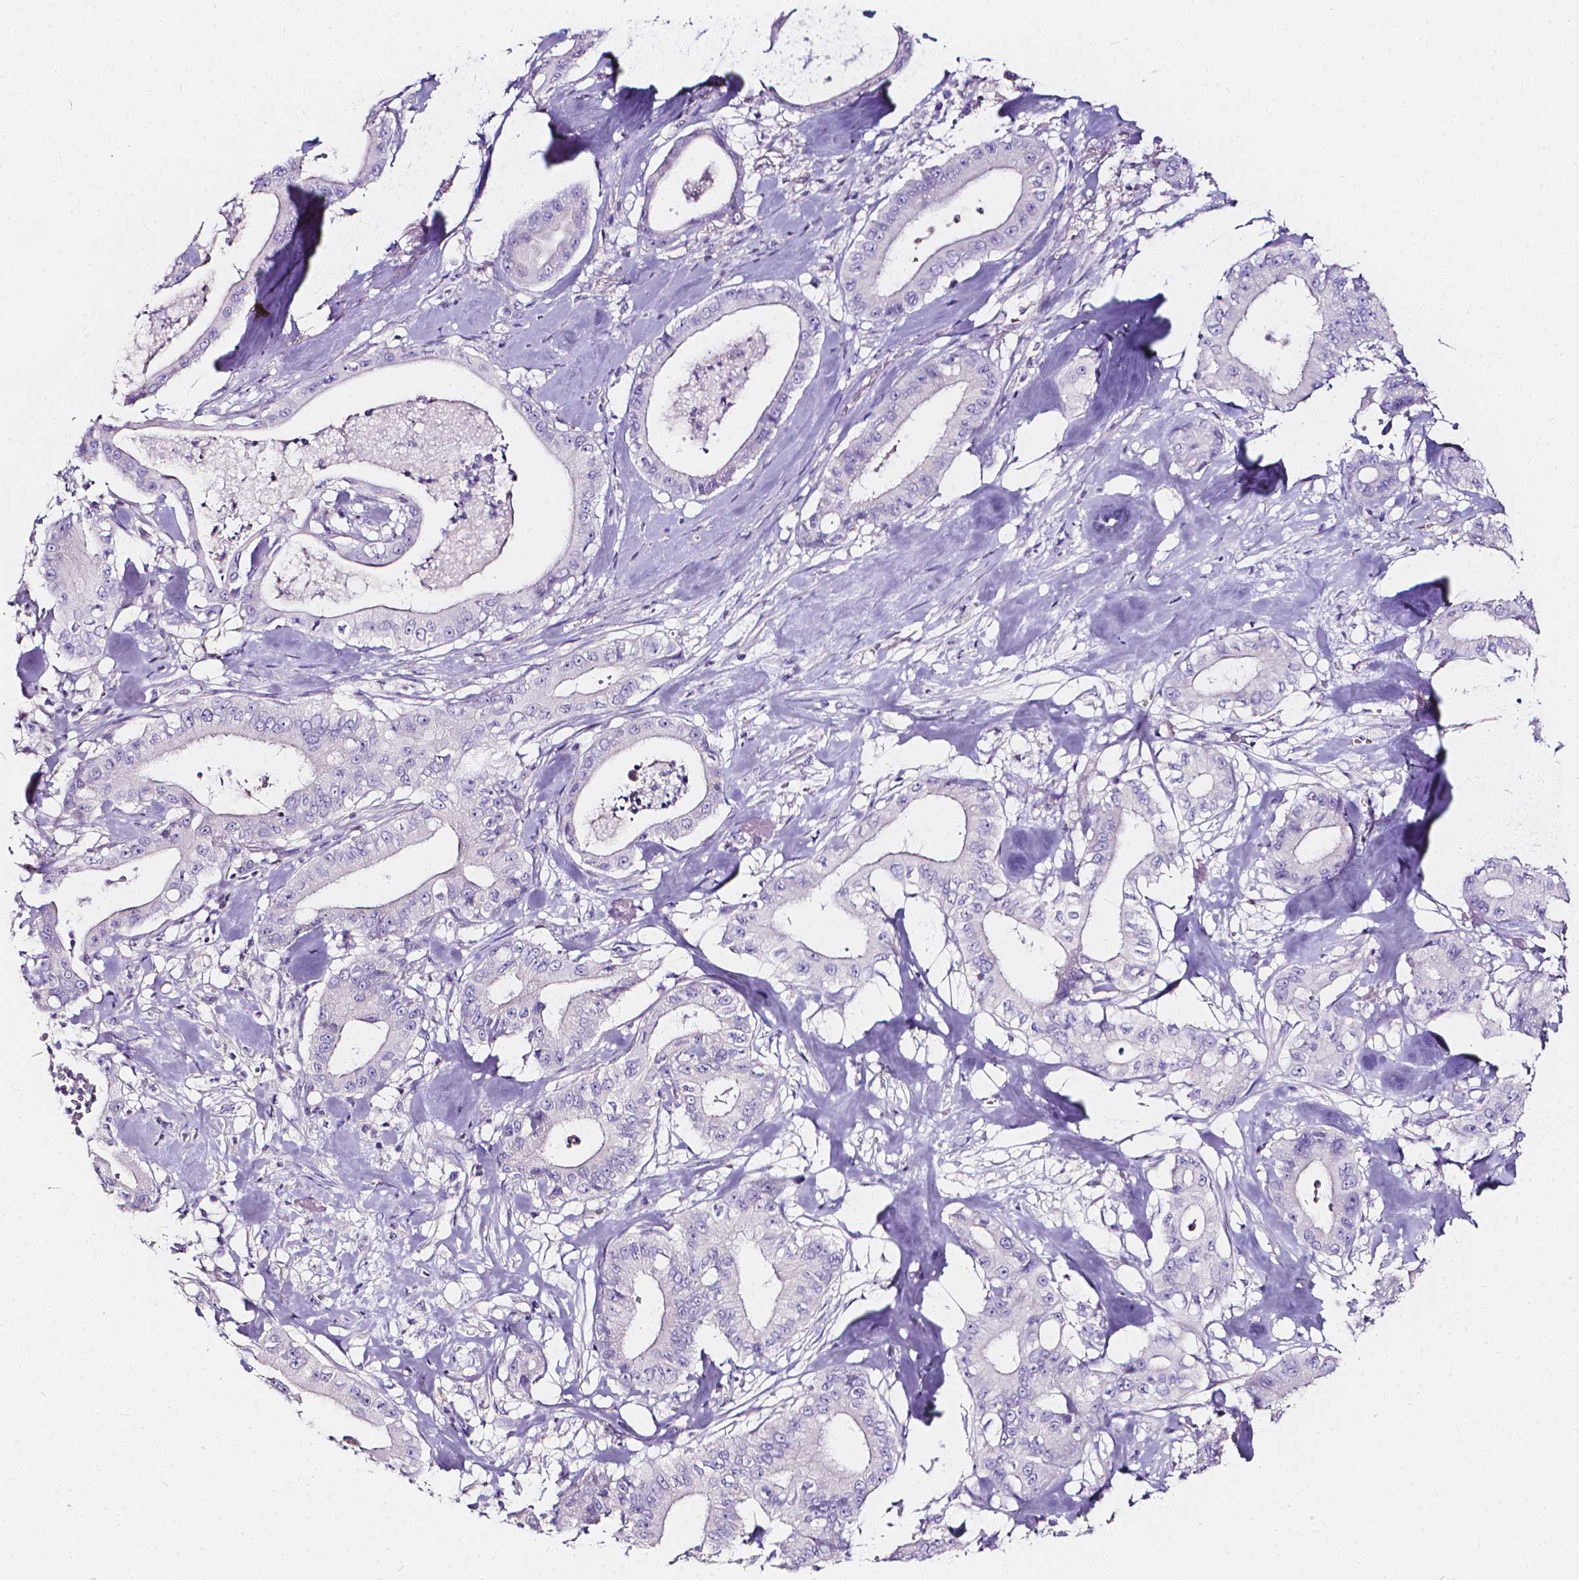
{"staining": {"intensity": "negative", "quantity": "none", "location": "none"}, "tissue": "pancreatic cancer", "cell_type": "Tumor cells", "image_type": "cancer", "snomed": [{"axis": "morphology", "description": "Adenocarcinoma, NOS"}, {"axis": "topography", "description": "Pancreas"}], "caption": "Immunohistochemistry histopathology image of neoplastic tissue: human pancreatic cancer (adenocarcinoma) stained with DAB shows no significant protein staining in tumor cells.", "gene": "CLSTN2", "patient": {"sex": "male", "age": 71}}